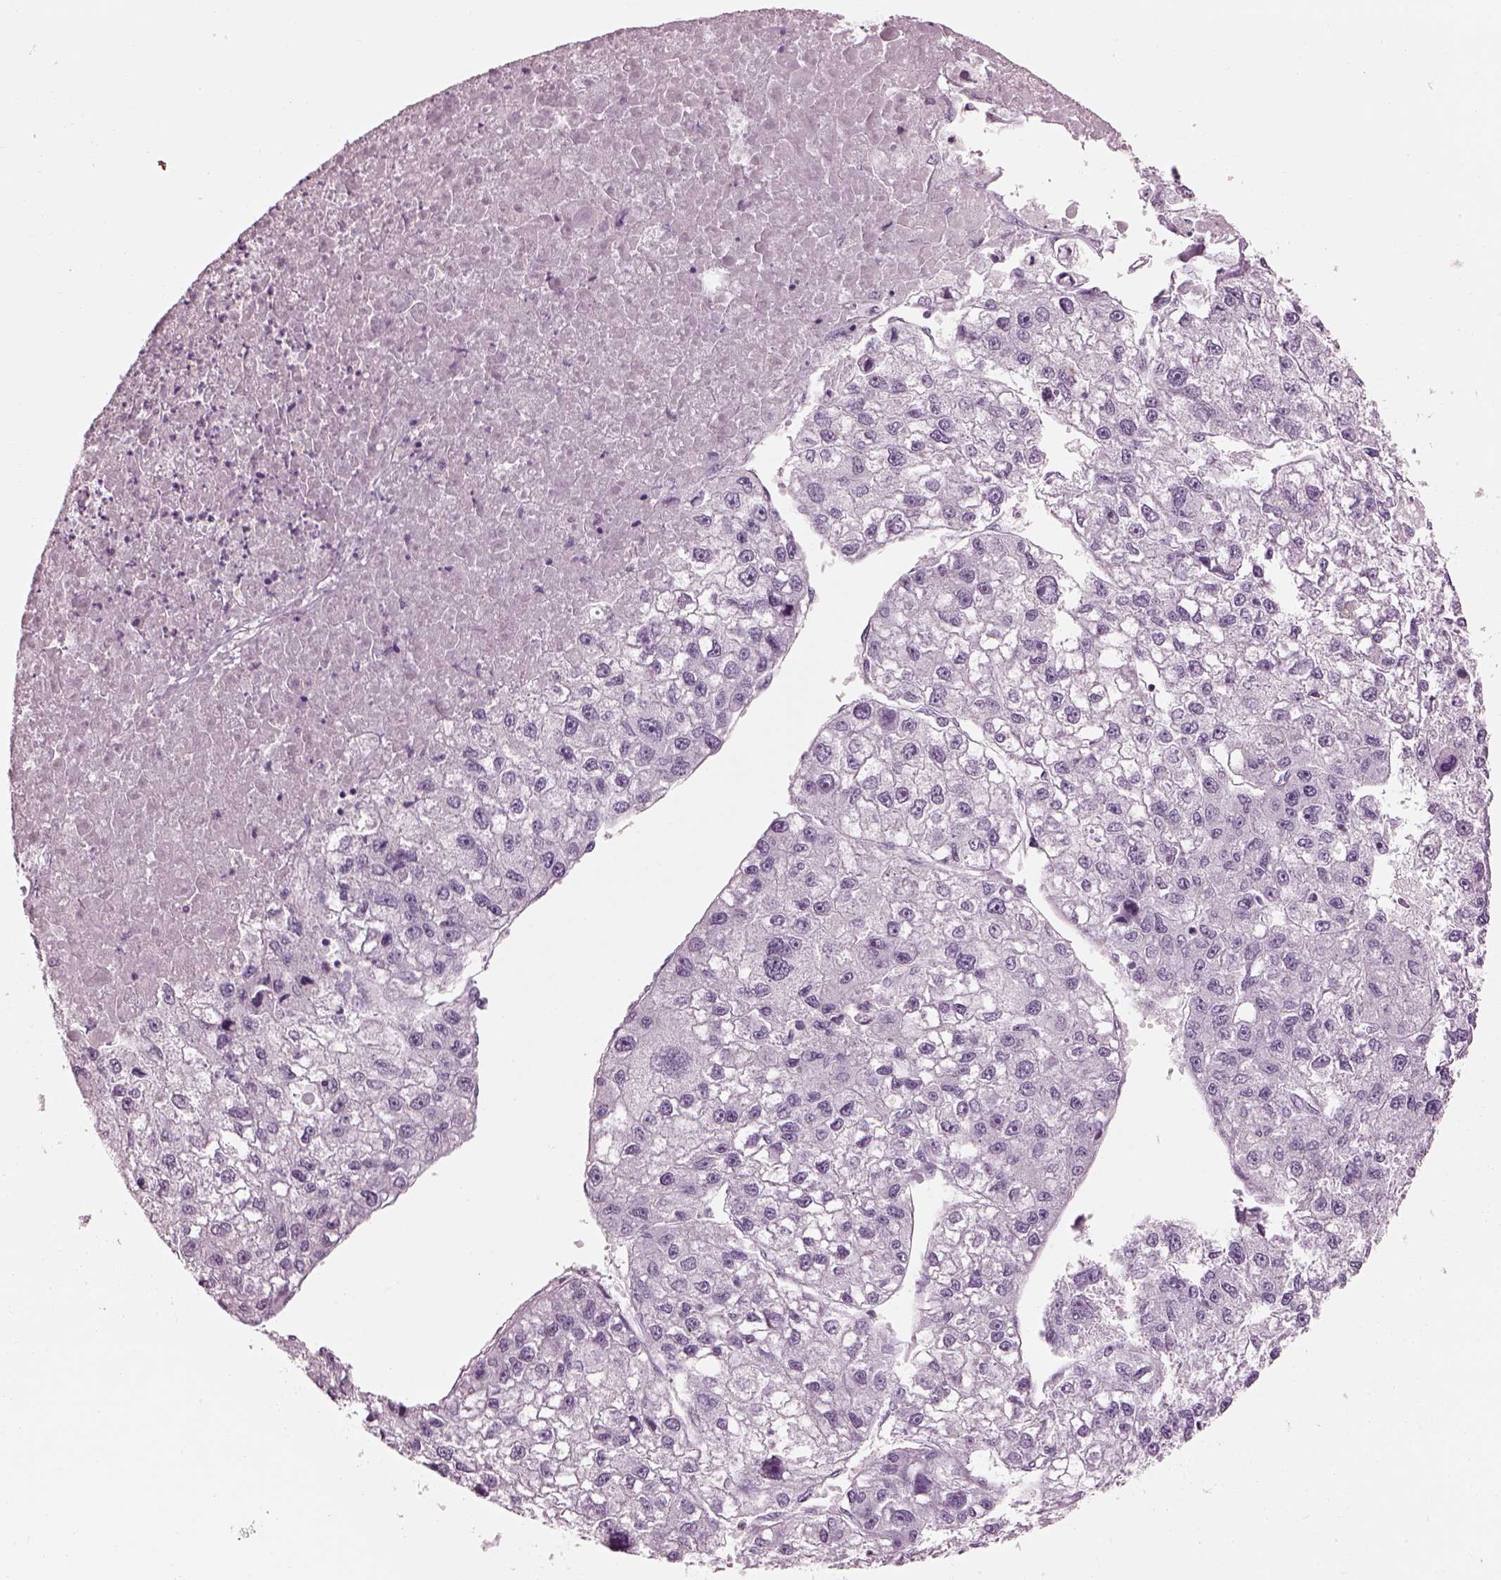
{"staining": {"intensity": "negative", "quantity": "none", "location": "none"}, "tissue": "liver cancer", "cell_type": "Tumor cells", "image_type": "cancer", "snomed": [{"axis": "morphology", "description": "Carcinoma, Hepatocellular, NOS"}, {"axis": "topography", "description": "Liver"}], "caption": "An immunohistochemistry micrograph of liver hepatocellular carcinoma is shown. There is no staining in tumor cells of liver hepatocellular carcinoma. Brightfield microscopy of immunohistochemistry stained with DAB (3,3'-diaminobenzidine) (brown) and hematoxylin (blue), captured at high magnification.", "gene": "ADGRG2", "patient": {"sex": "male", "age": 56}}